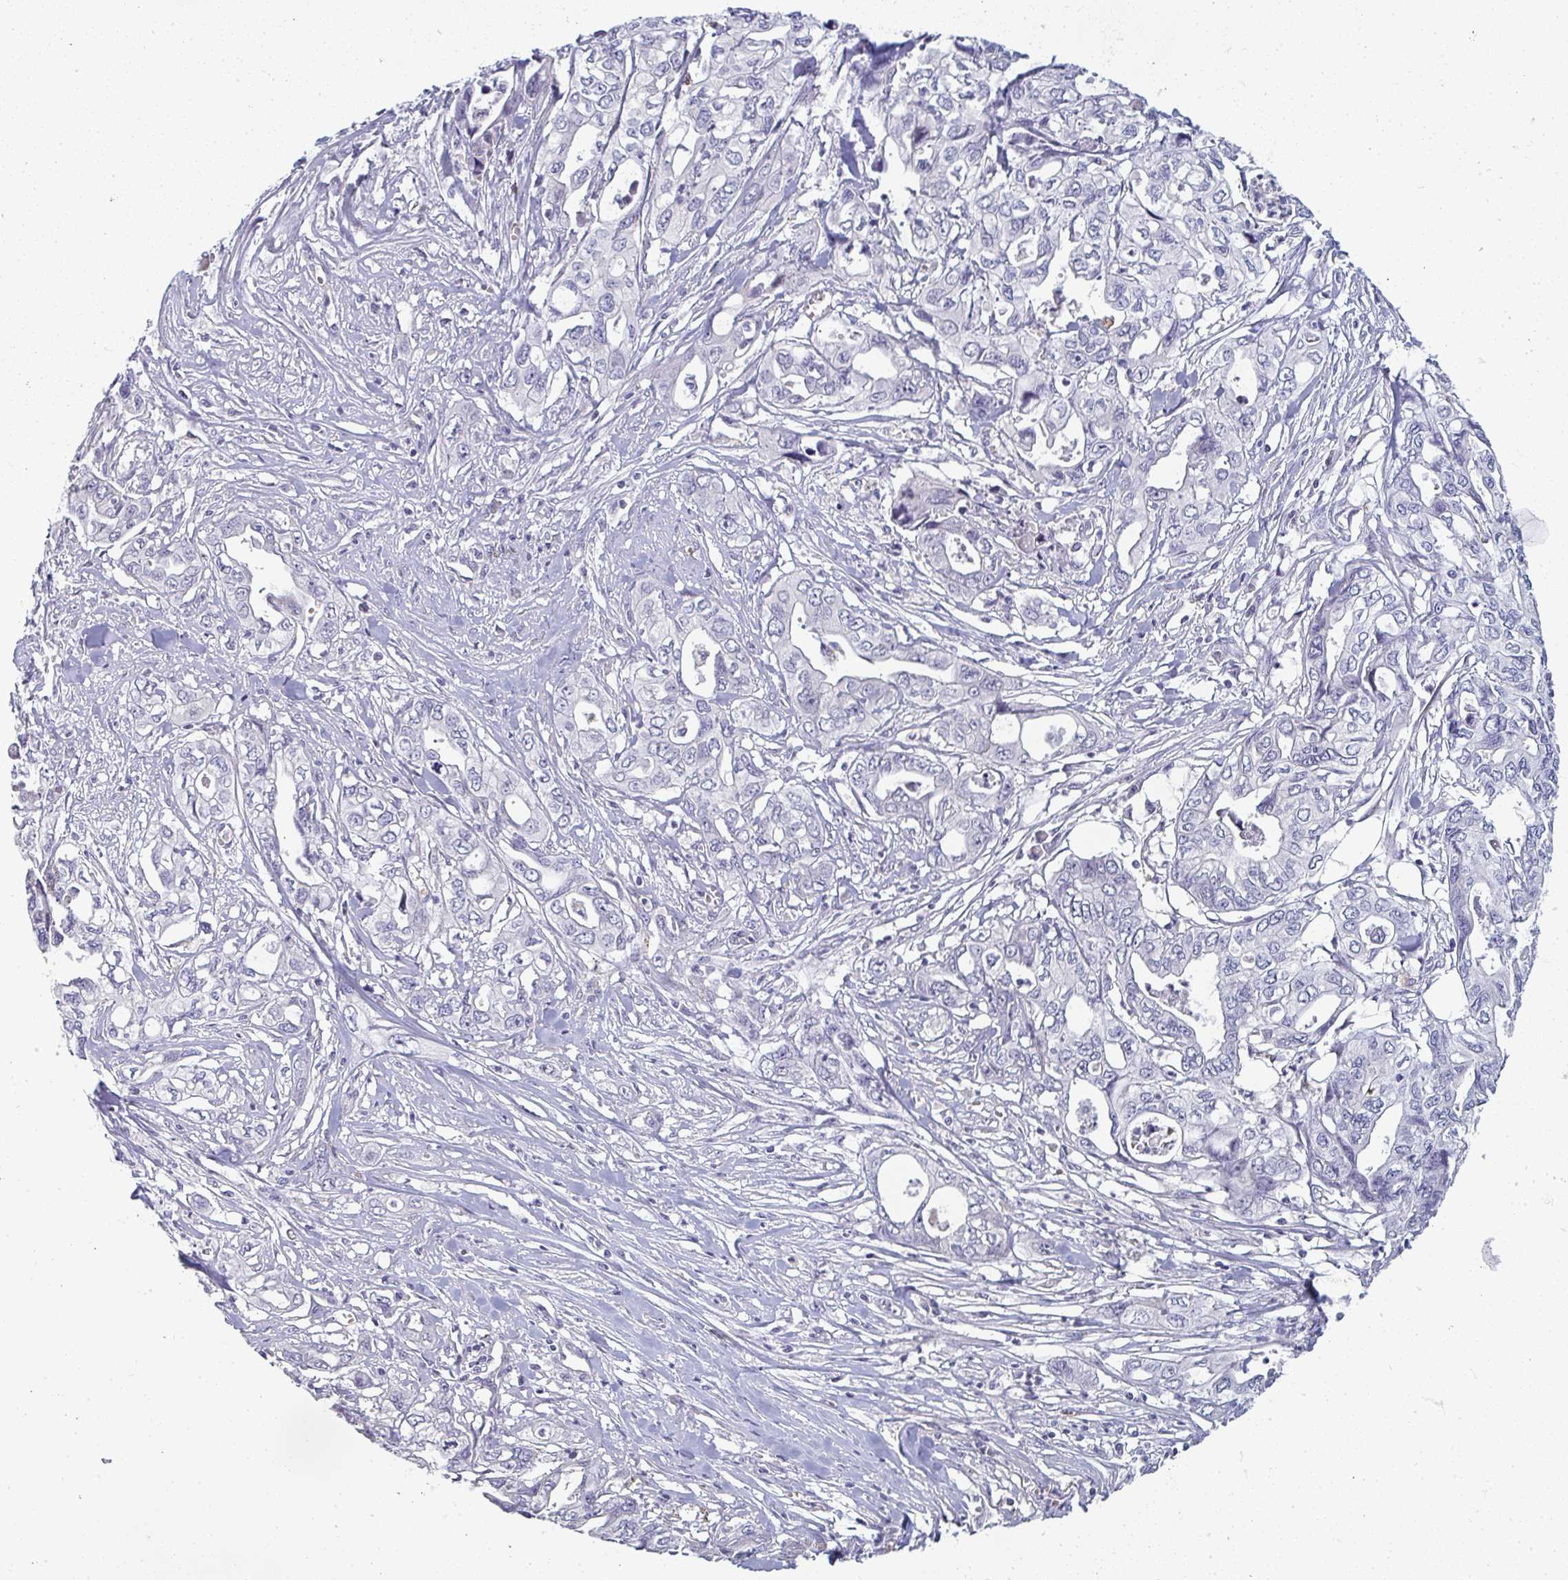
{"staining": {"intensity": "negative", "quantity": "none", "location": "none"}, "tissue": "pancreatic cancer", "cell_type": "Tumor cells", "image_type": "cancer", "snomed": [{"axis": "morphology", "description": "Adenocarcinoma, NOS"}, {"axis": "topography", "description": "Pancreas"}], "caption": "High power microscopy micrograph of an immunohistochemistry (IHC) histopathology image of pancreatic cancer, revealing no significant staining in tumor cells.", "gene": "SHB", "patient": {"sex": "male", "age": 68}}